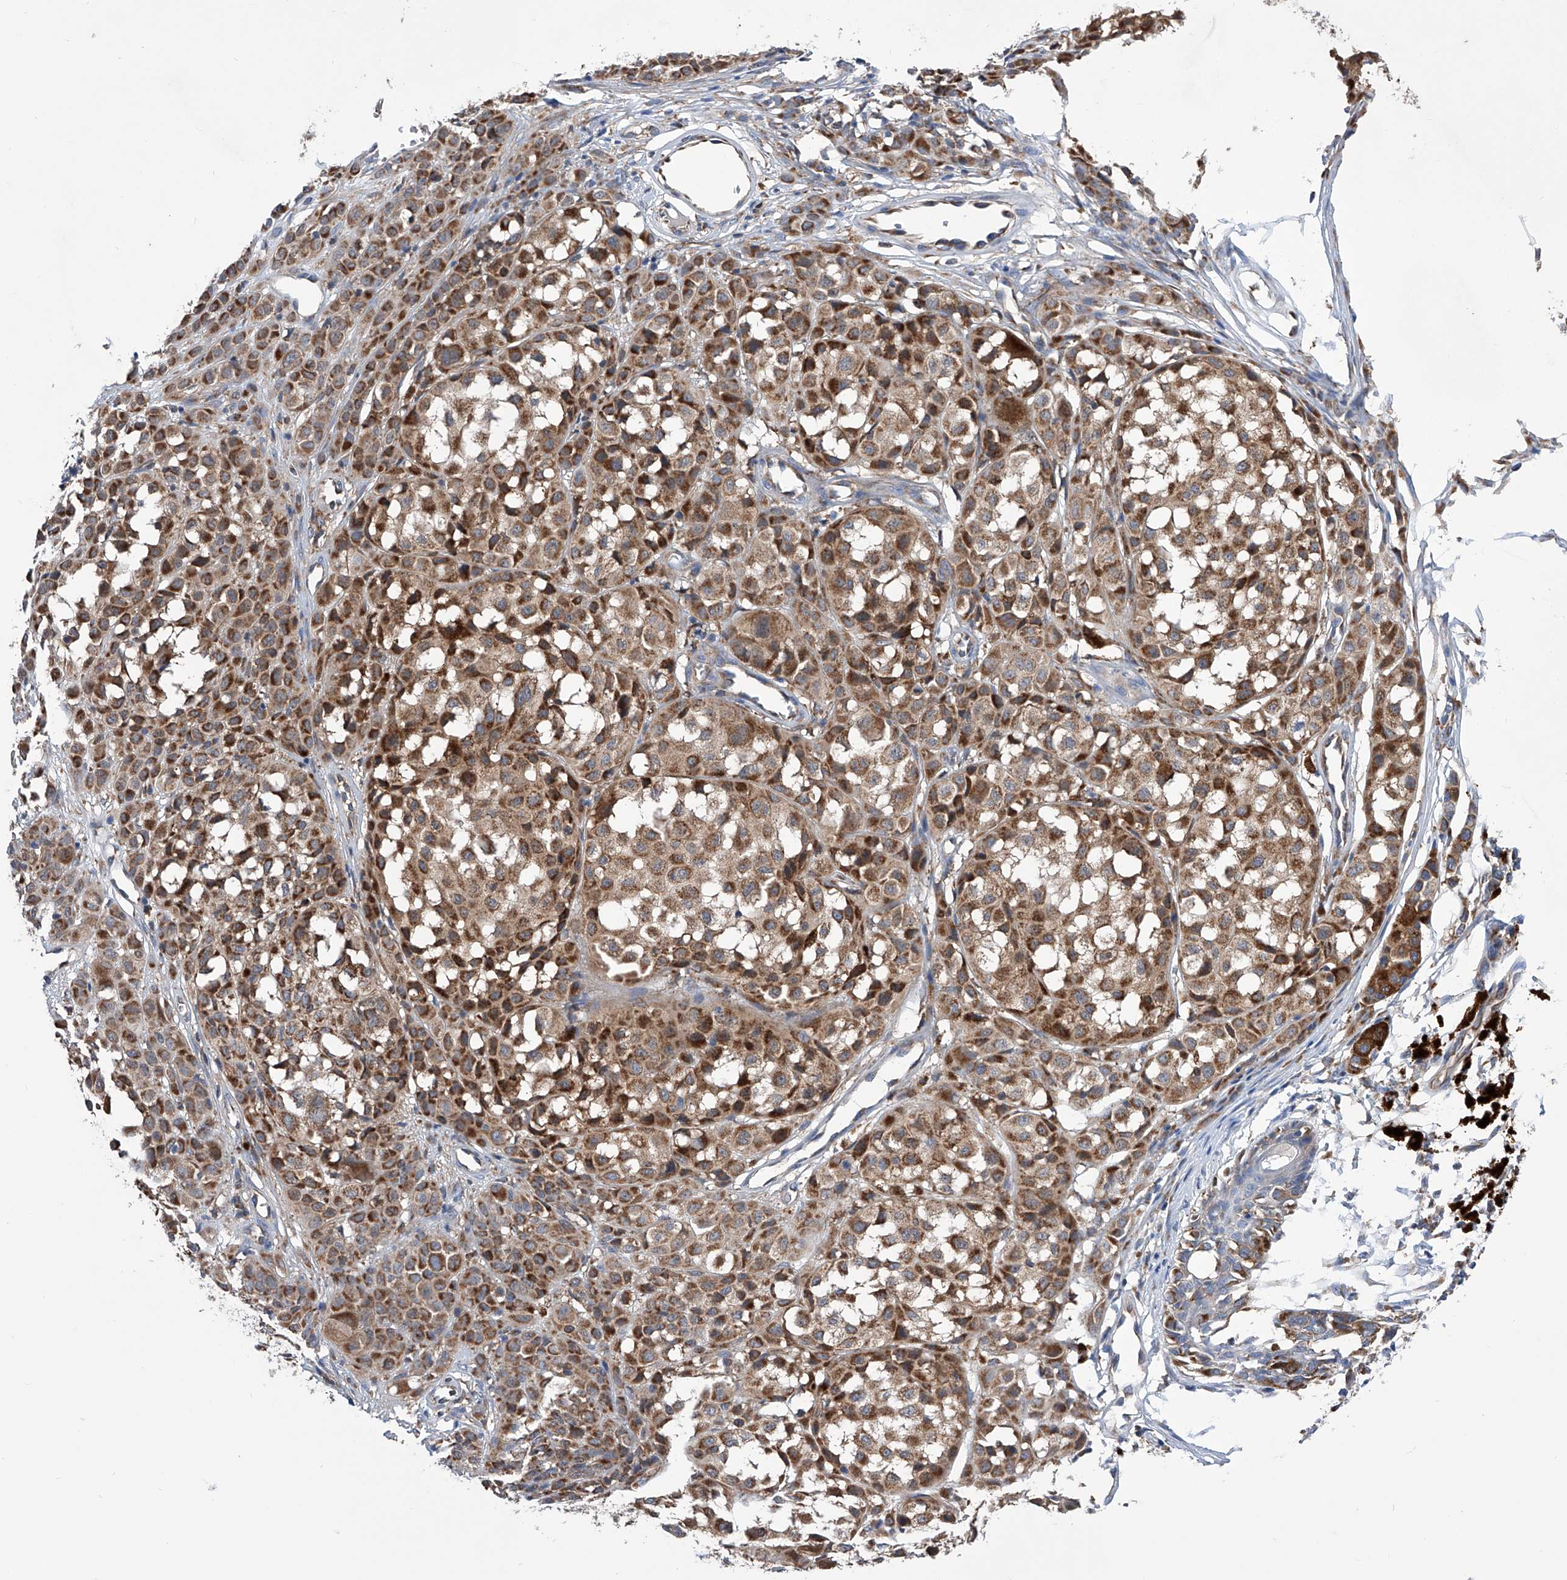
{"staining": {"intensity": "moderate", "quantity": ">75%", "location": "cytoplasmic/membranous"}, "tissue": "melanoma", "cell_type": "Tumor cells", "image_type": "cancer", "snomed": [{"axis": "morphology", "description": "Malignant melanoma, NOS"}, {"axis": "topography", "description": "Skin of leg"}], "caption": "A medium amount of moderate cytoplasmic/membranous staining is present in about >75% of tumor cells in malignant melanoma tissue.", "gene": "SPATA20", "patient": {"sex": "female", "age": 72}}